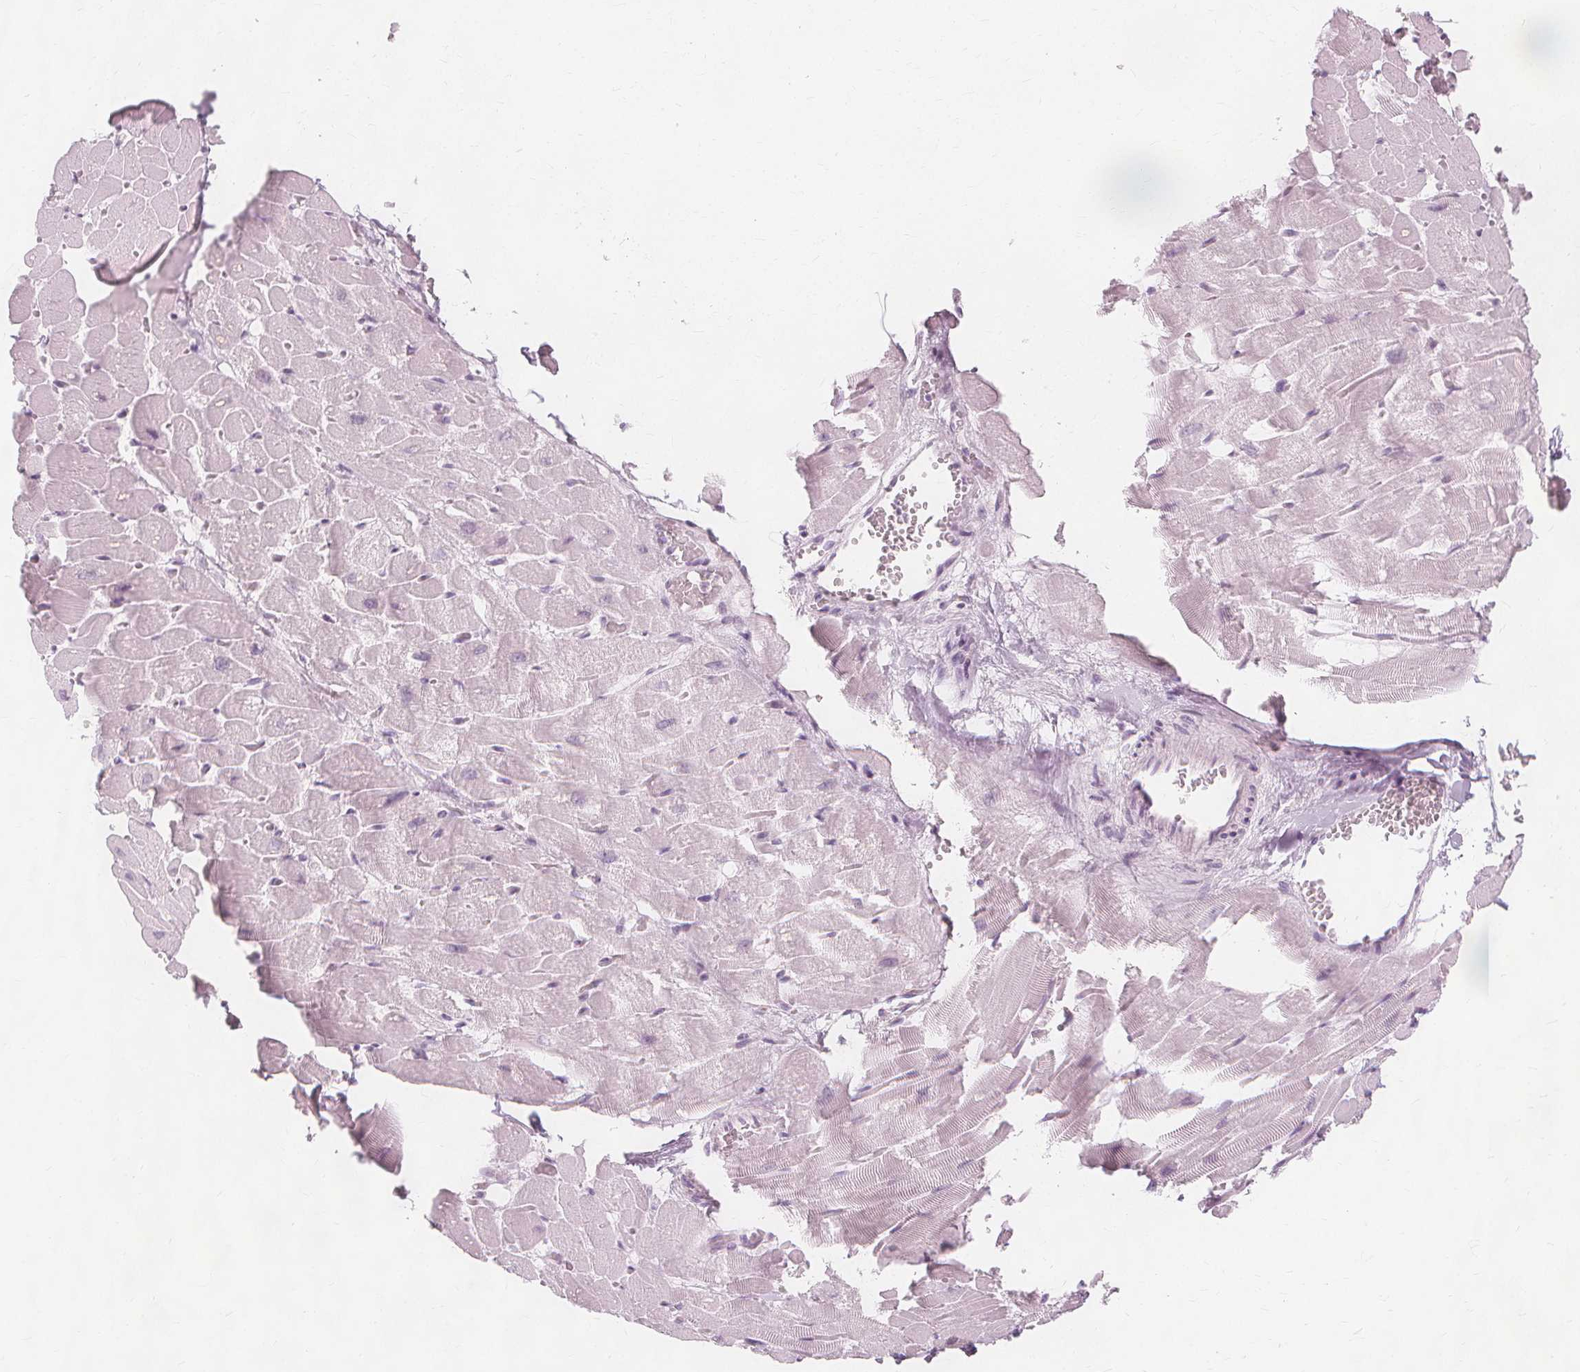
{"staining": {"intensity": "negative", "quantity": "none", "location": "none"}, "tissue": "heart muscle", "cell_type": "Cardiomyocytes", "image_type": "normal", "snomed": [{"axis": "morphology", "description": "Normal tissue, NOS"}, {"axis": "topography", "description": "Heart"}], "caption": "Immunohistochemistry (IHC) histopathology image of benign human heart muscle stained for a protein (brown), which exhibits no positivity in cardiomyocytes.", "gene": "TFF1", "patient": {"sex": "male", "age": 37}}